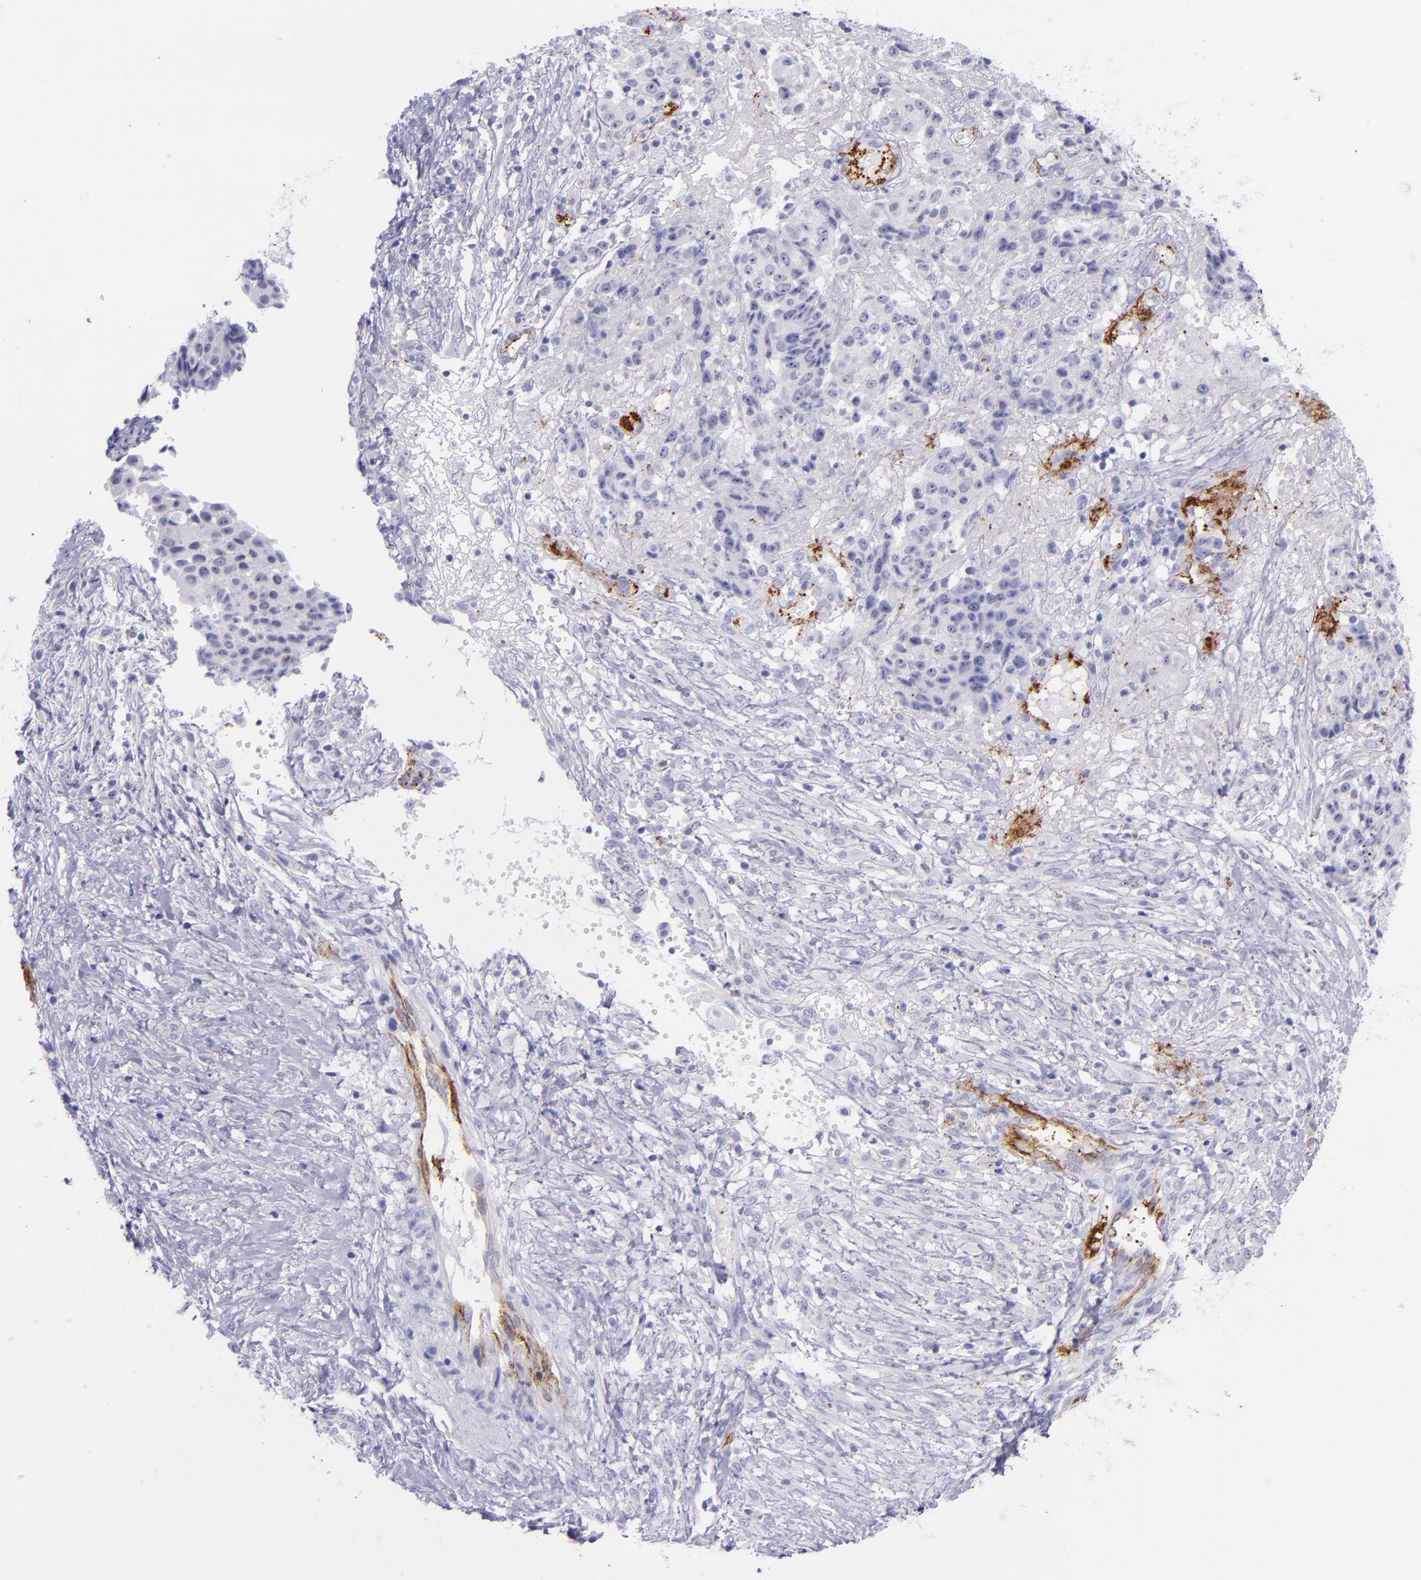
{"staining": {"intensity": "negative", "quantity": "none", "location": "none"}, "tissue": "ovarian cancer", "cell_type": "Tumor cells", "image_type": "cancer", "snomed": [{"axis": "morphology", "description": "Carcinoma, endometroid"}, {"axis": "topography", "description": "Ovary"}], "caption": "Ovarian cancer (endometroid carcinoma) stained for a protein using immunohistochemistry demonstrates no staining tumor cells.", "gene": "SELE", "patient": {"sex": "female", "age": 42}}